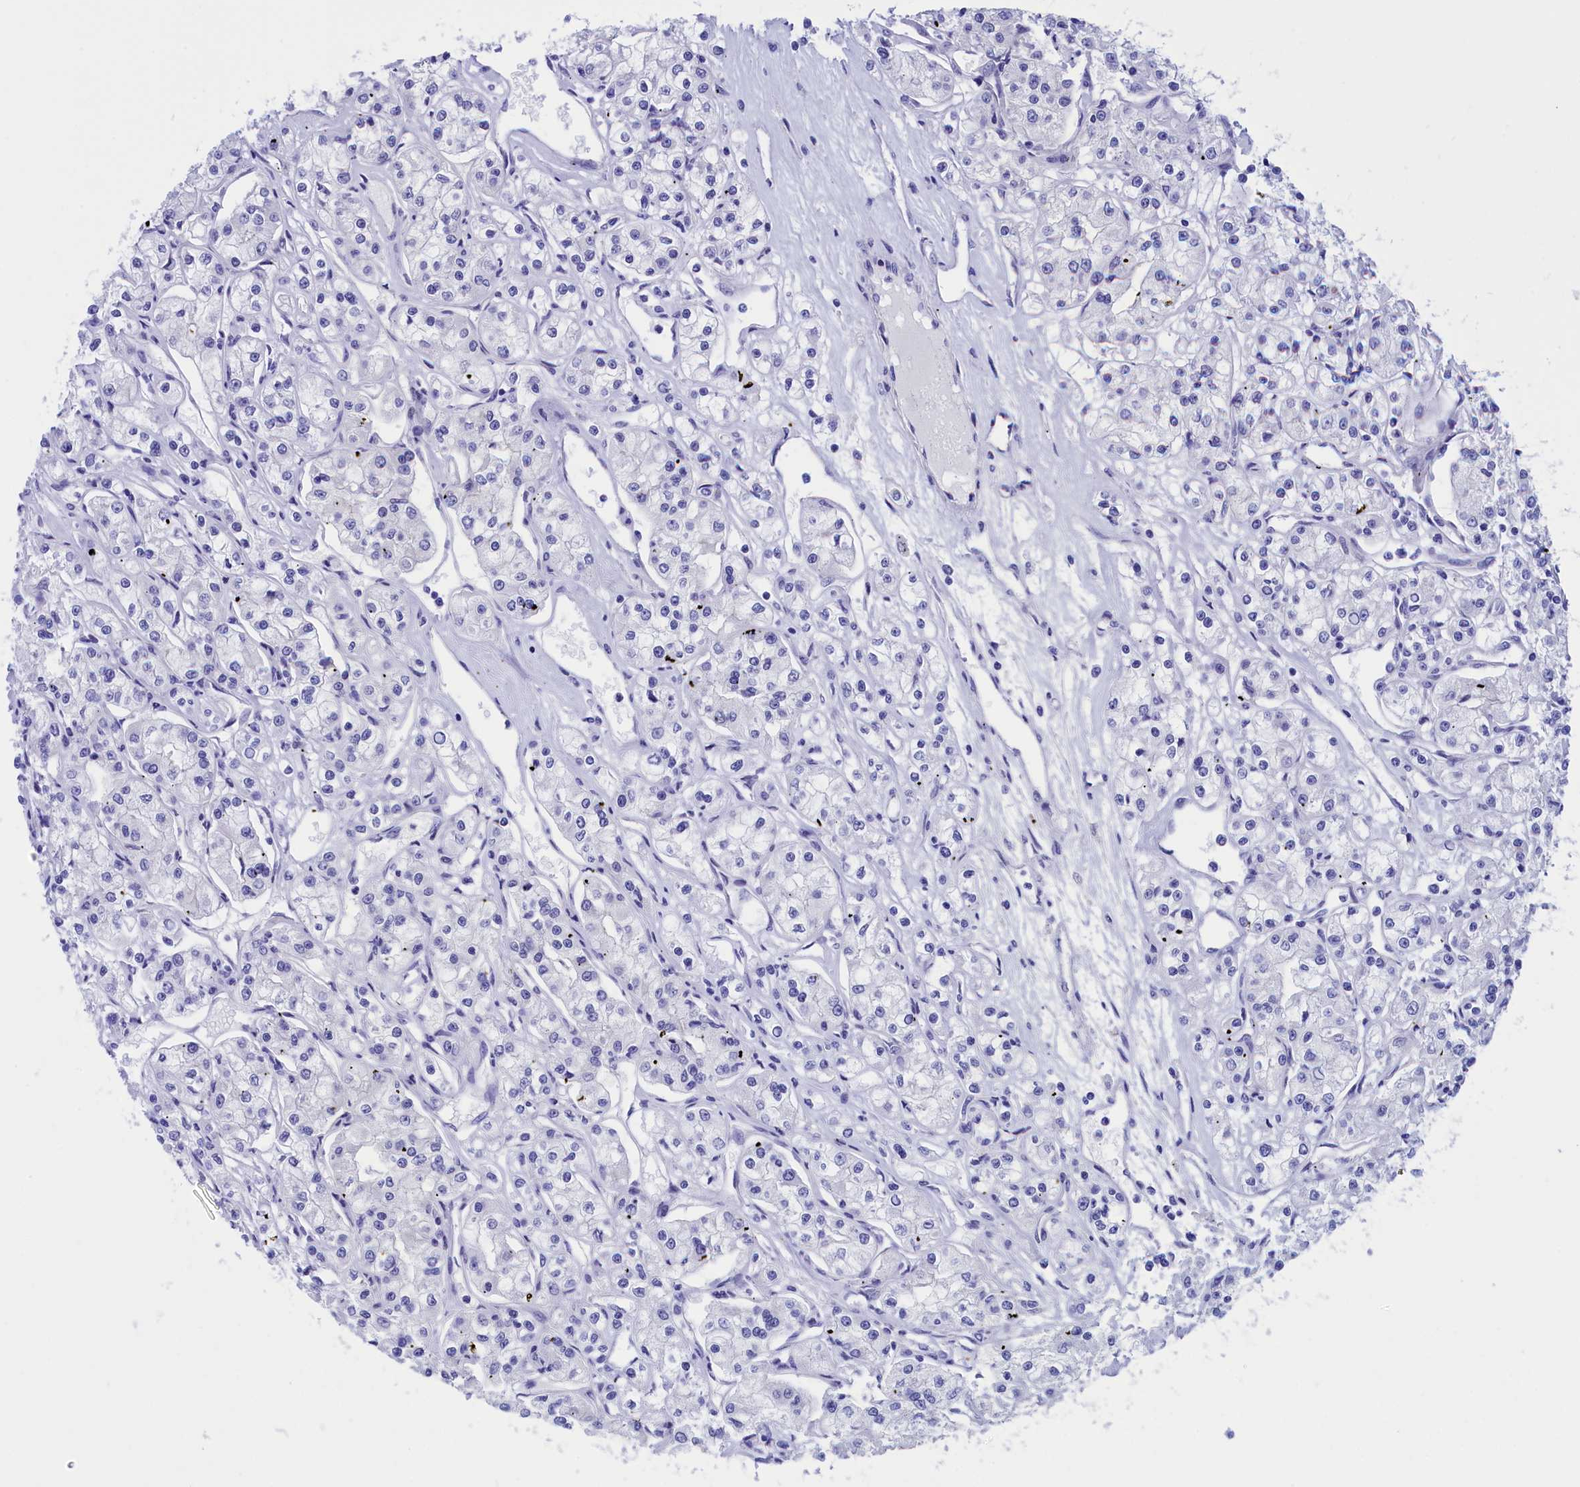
{"staining": {"intensity": "negative", "quantity": "none", "location": "none"}, "tissue": "renal cancer", "cell_type": "Tumor cells", "image_type": "cancer", "snomed": [{"axis": "morphology", "description": "Adenocarcinoma, NOS"}, {"axis": "topography", "description": "Kidney"}], "caption": "The photomicrograph exhibits no staining of tumor cells in renal cancer. Nuclei are stained in blue.", "gene": "VPS35L", "patient": {"sex": "female", "age": 59}}